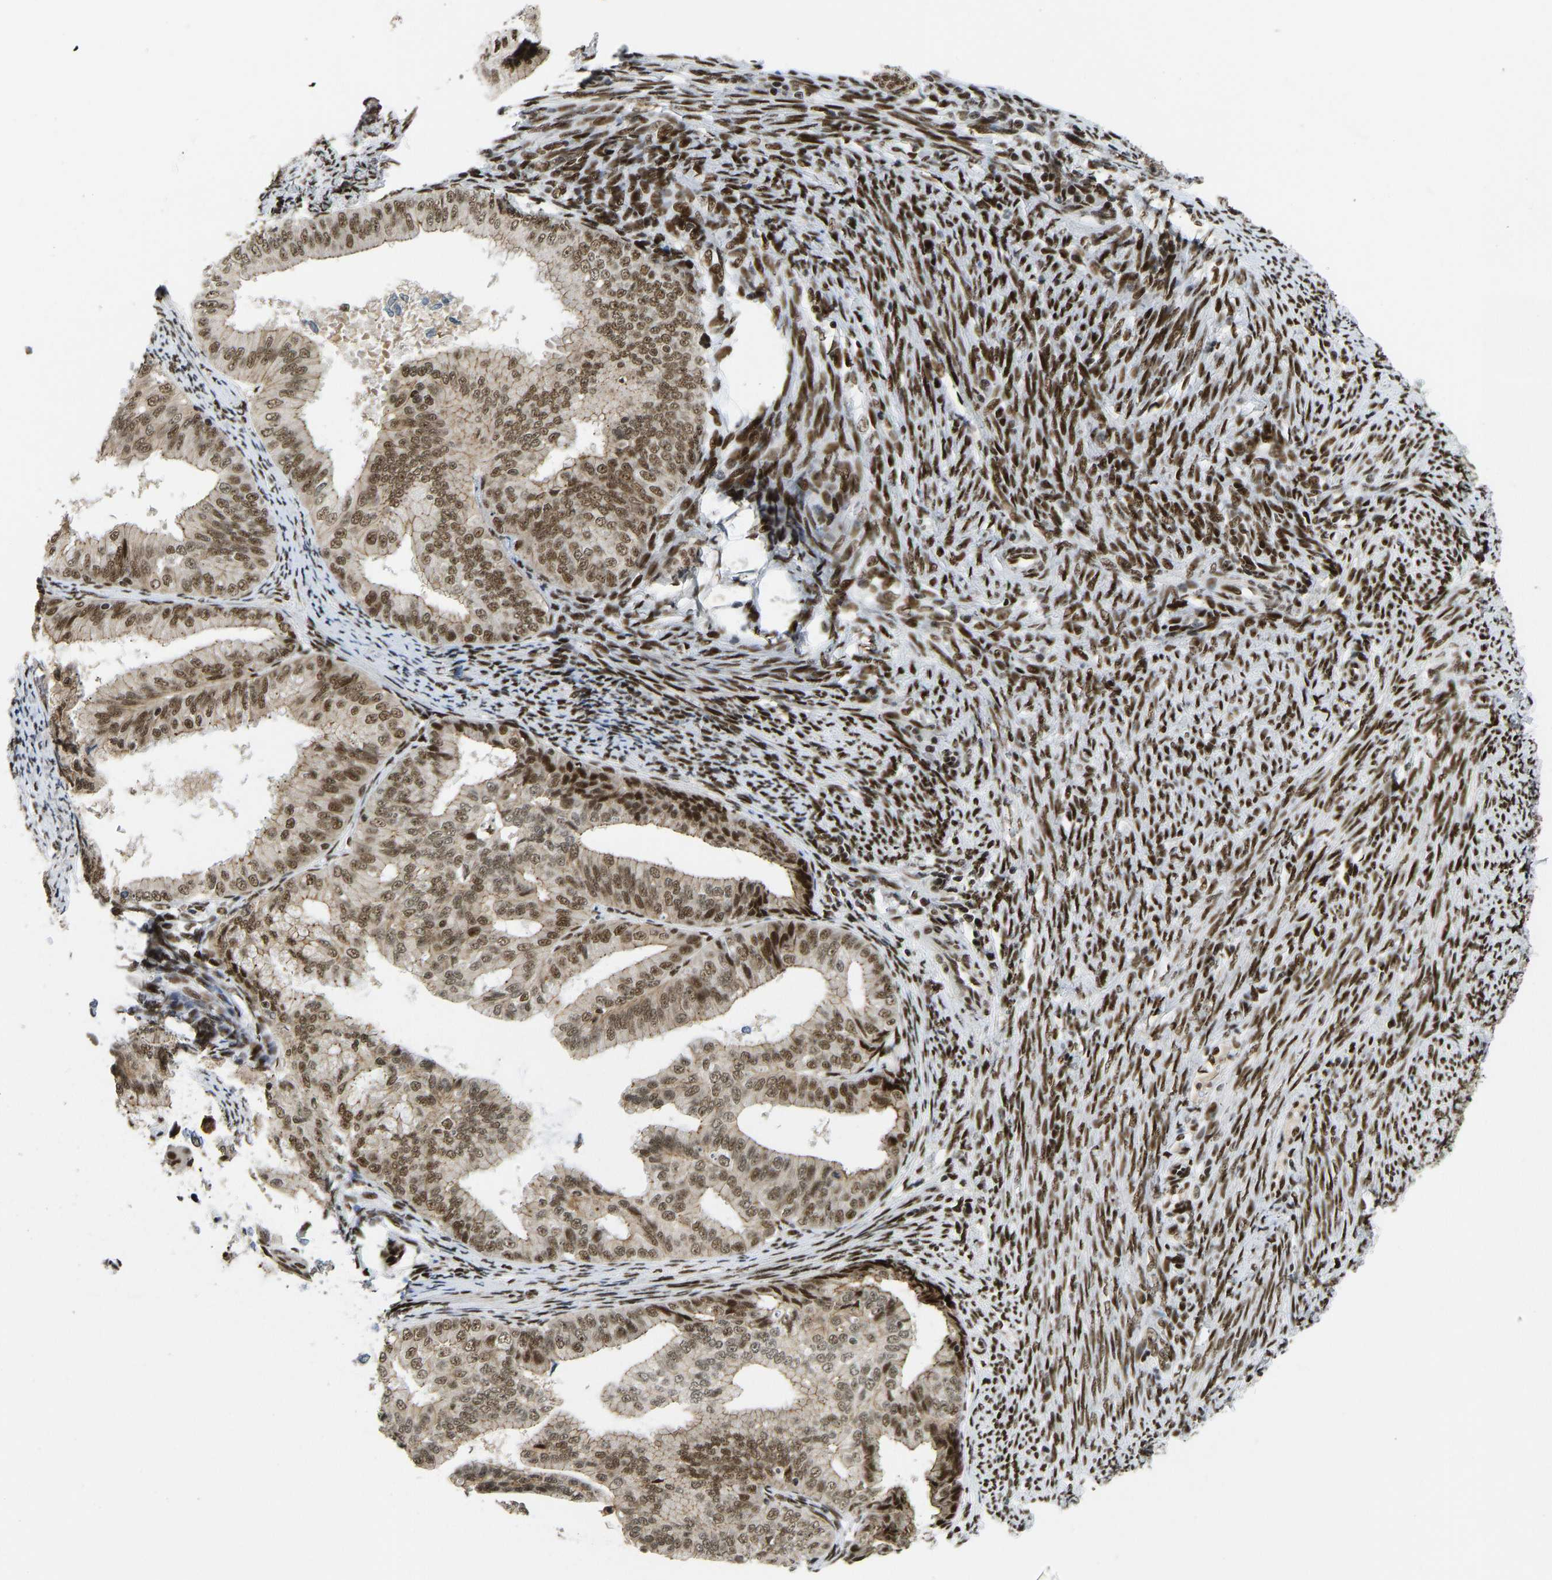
{"staining": {"intensity": "moderate", "quantity": ">75%", "location": "nuclear"}, "tissue": "endometrial cancer", "cell_type": "Tumor cells", "image_type": "cancer", "snomed": [{"axis": "morphology", "description": "Adenocarcinoma, NOS"}, {"axis": "topography", "description": "Endometrium"}], "caption": "Adenocarcinoma (endometrial) stained for a protein (brown) shows moderate nuclear positive expression in about >75% of tumor cells.", "gene": "FOXK1", "patient": {"sex": "female", "age": 63}}